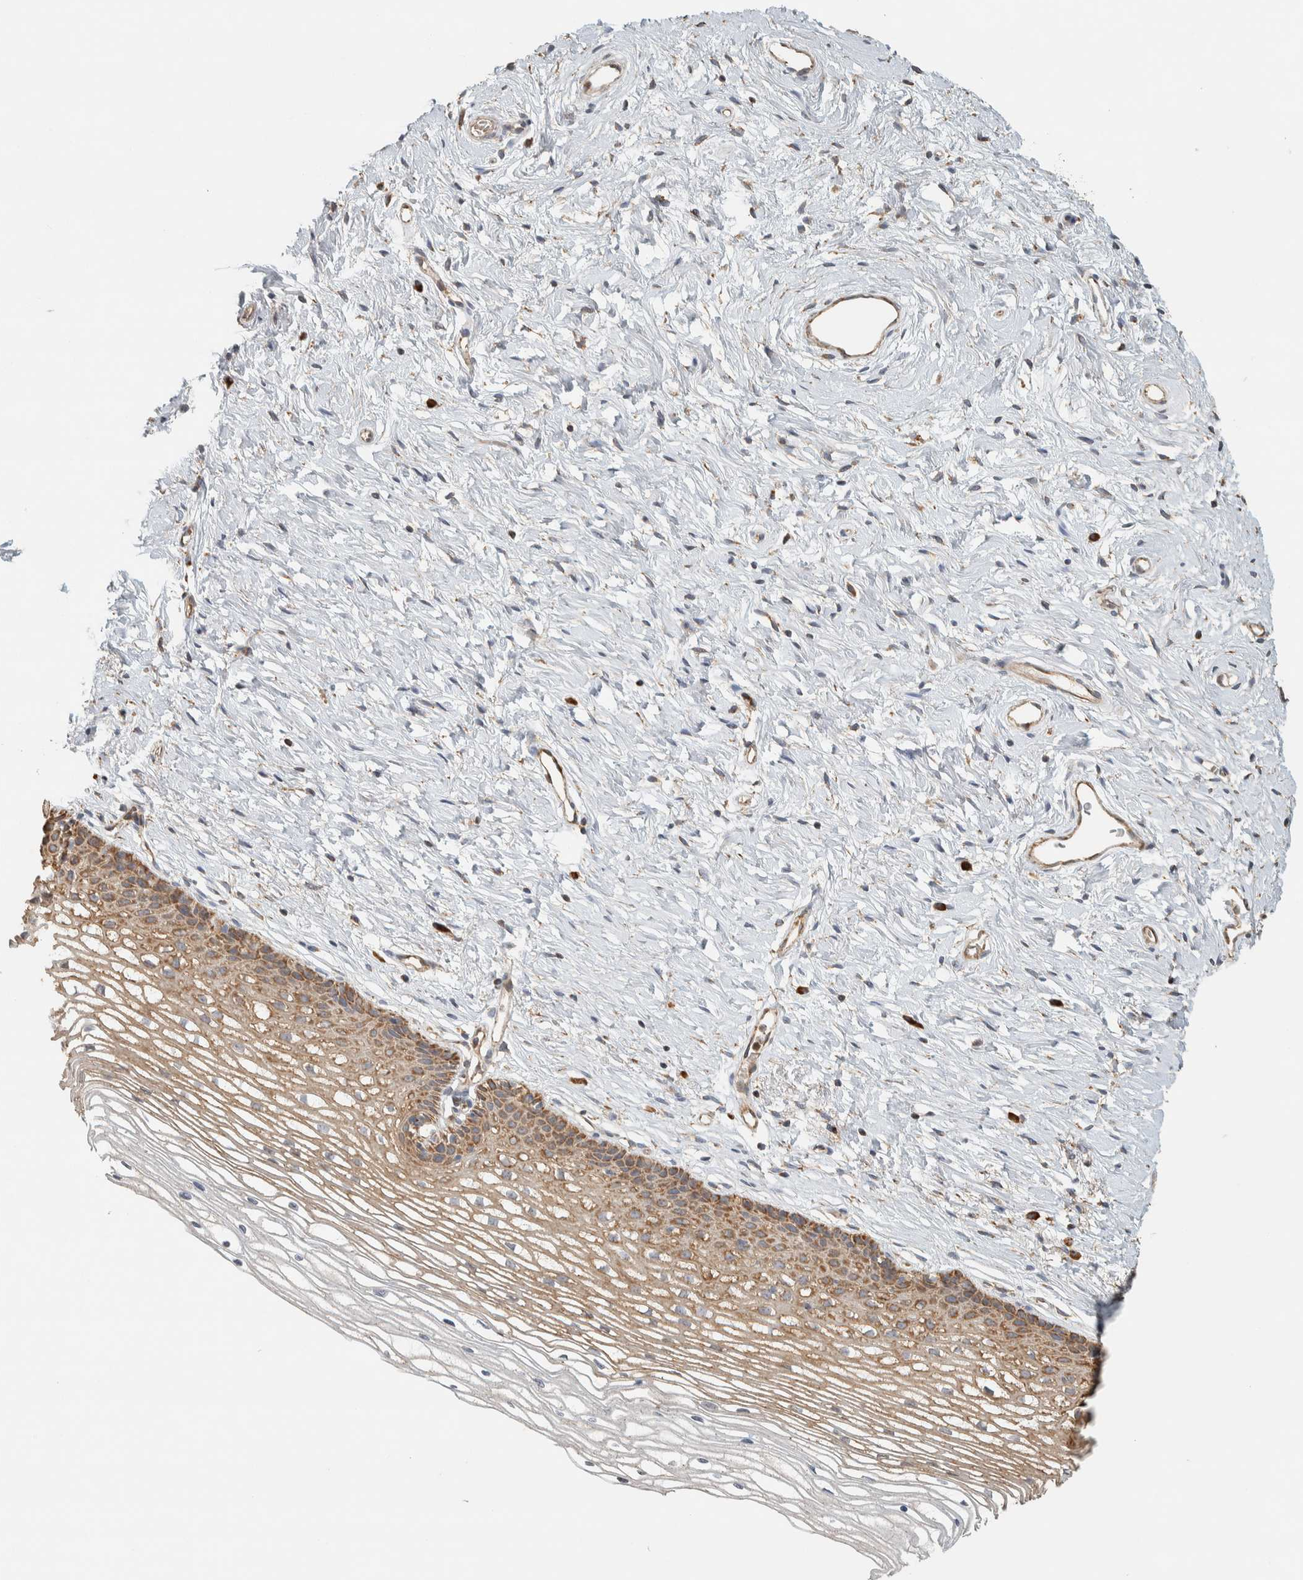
{"staining": {"intensity": "moderate", "quantity": ">75%", "location": "cytoplasmic/membranous"}, "tissue": "cervix", "cell_type": "Glandular cells", "image_type": "normal", "snomed": [{"axis": "morphology", "description": "Normal tissue, NOS"}, {"axis": "topography", "description": "Cervix"}], "caption": "Immunohistochemistry (IHC) photomicrograph of benign cervix stained for a protein (brown), which displays medium levels of moderate cytoplasmic/membranous staining in about >75% of glandular cells.", "gene": "RAB11FIP1", "patient": {"sex": "female", "age": 77}}